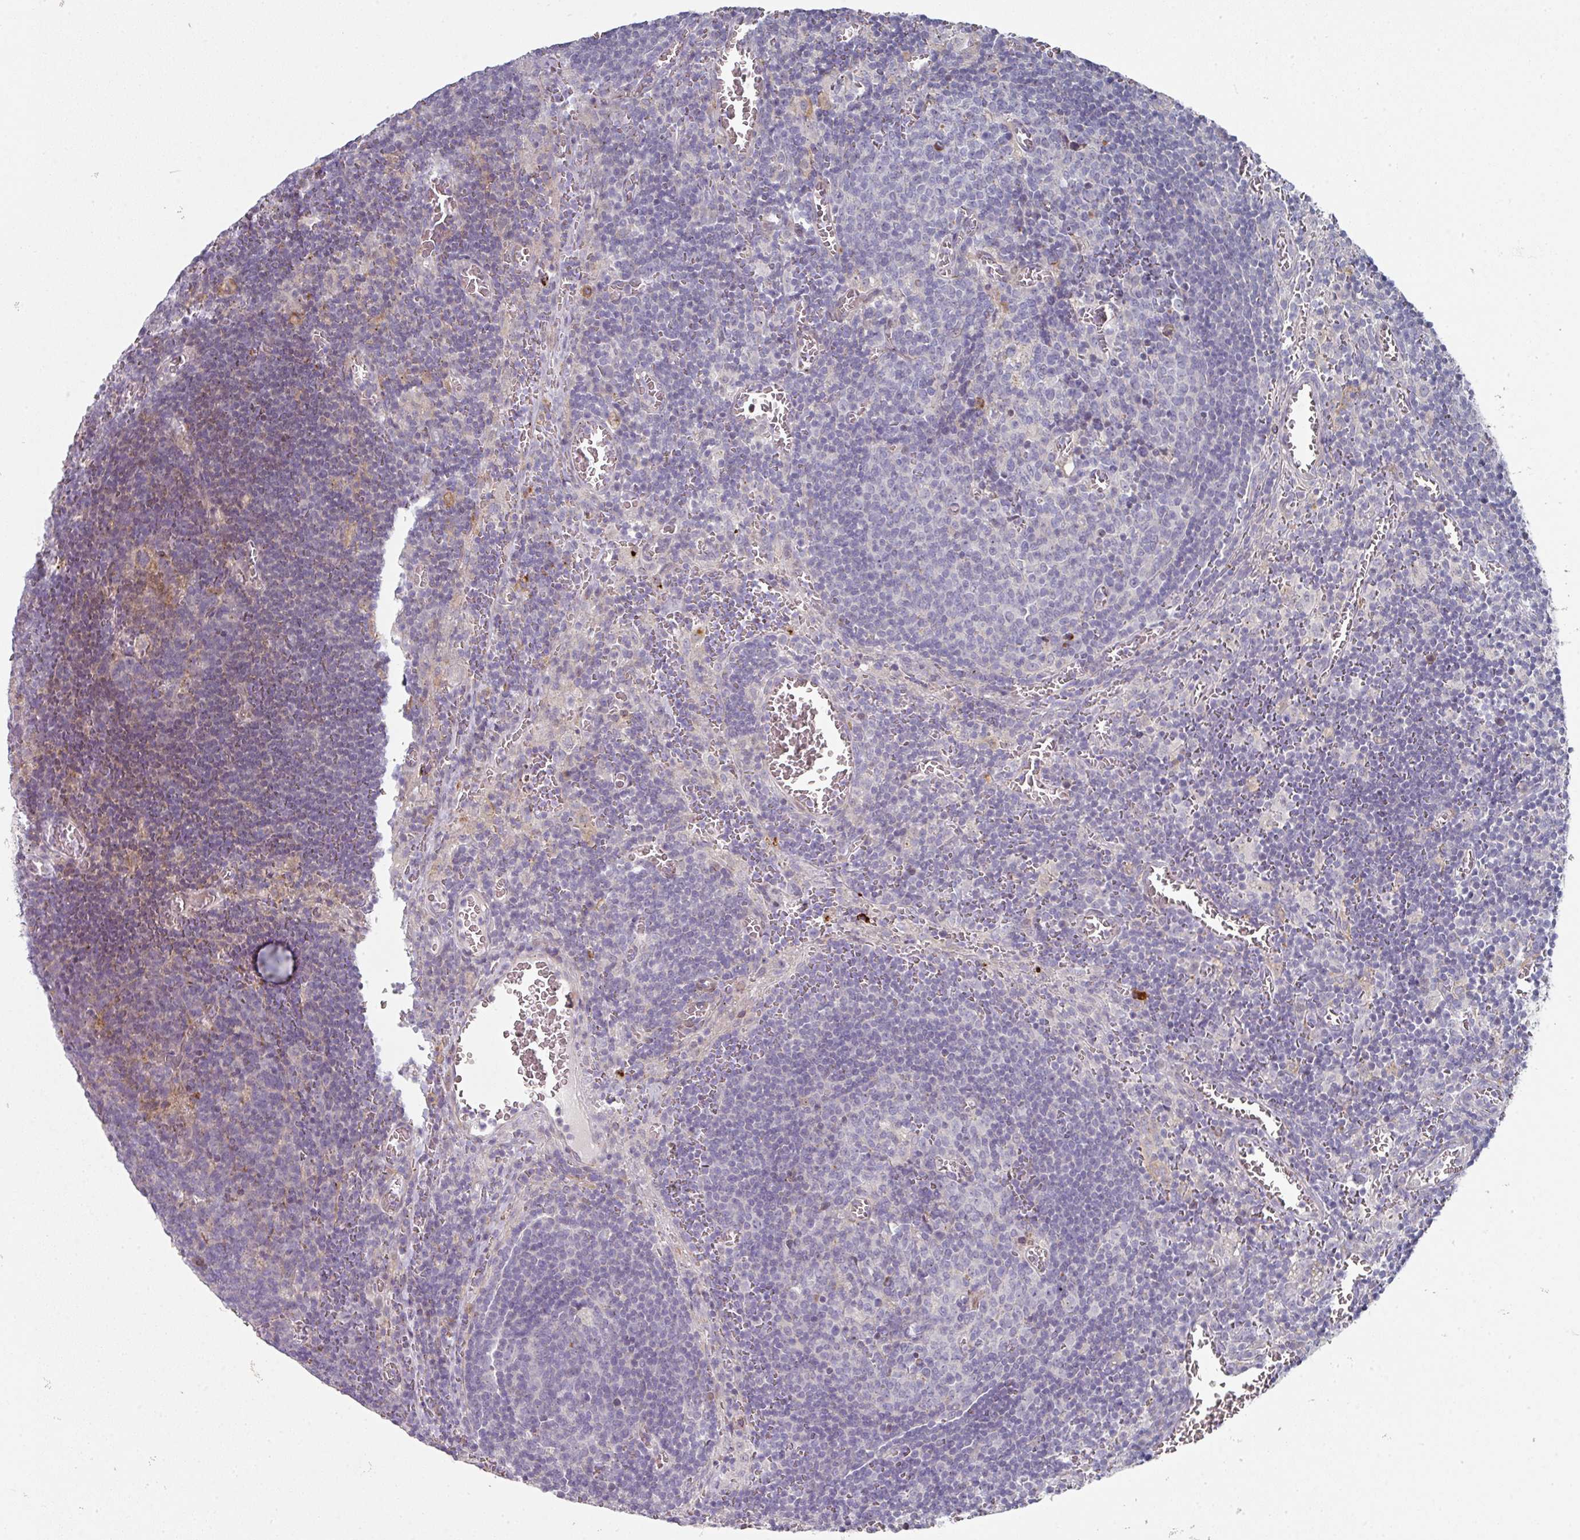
{"staining": {"intensity": "negative", "quantity": "none", "location": "none"}, "tissue": "lymph node", "cell_type": "Germinal center cells", "image_type": "normal", "snomed": [{"axis": "morphology", "description": "Normal tissue, NOS"}, {"axis": "topography", "description": "Lymph node"}], "caption": "An IHC histopathology image of unremarkable lymph node is shown. There is no staining in germinal center cells of lymph node.", "gene": "WSB2", "patient": {"sex": "male", "age": 50}}